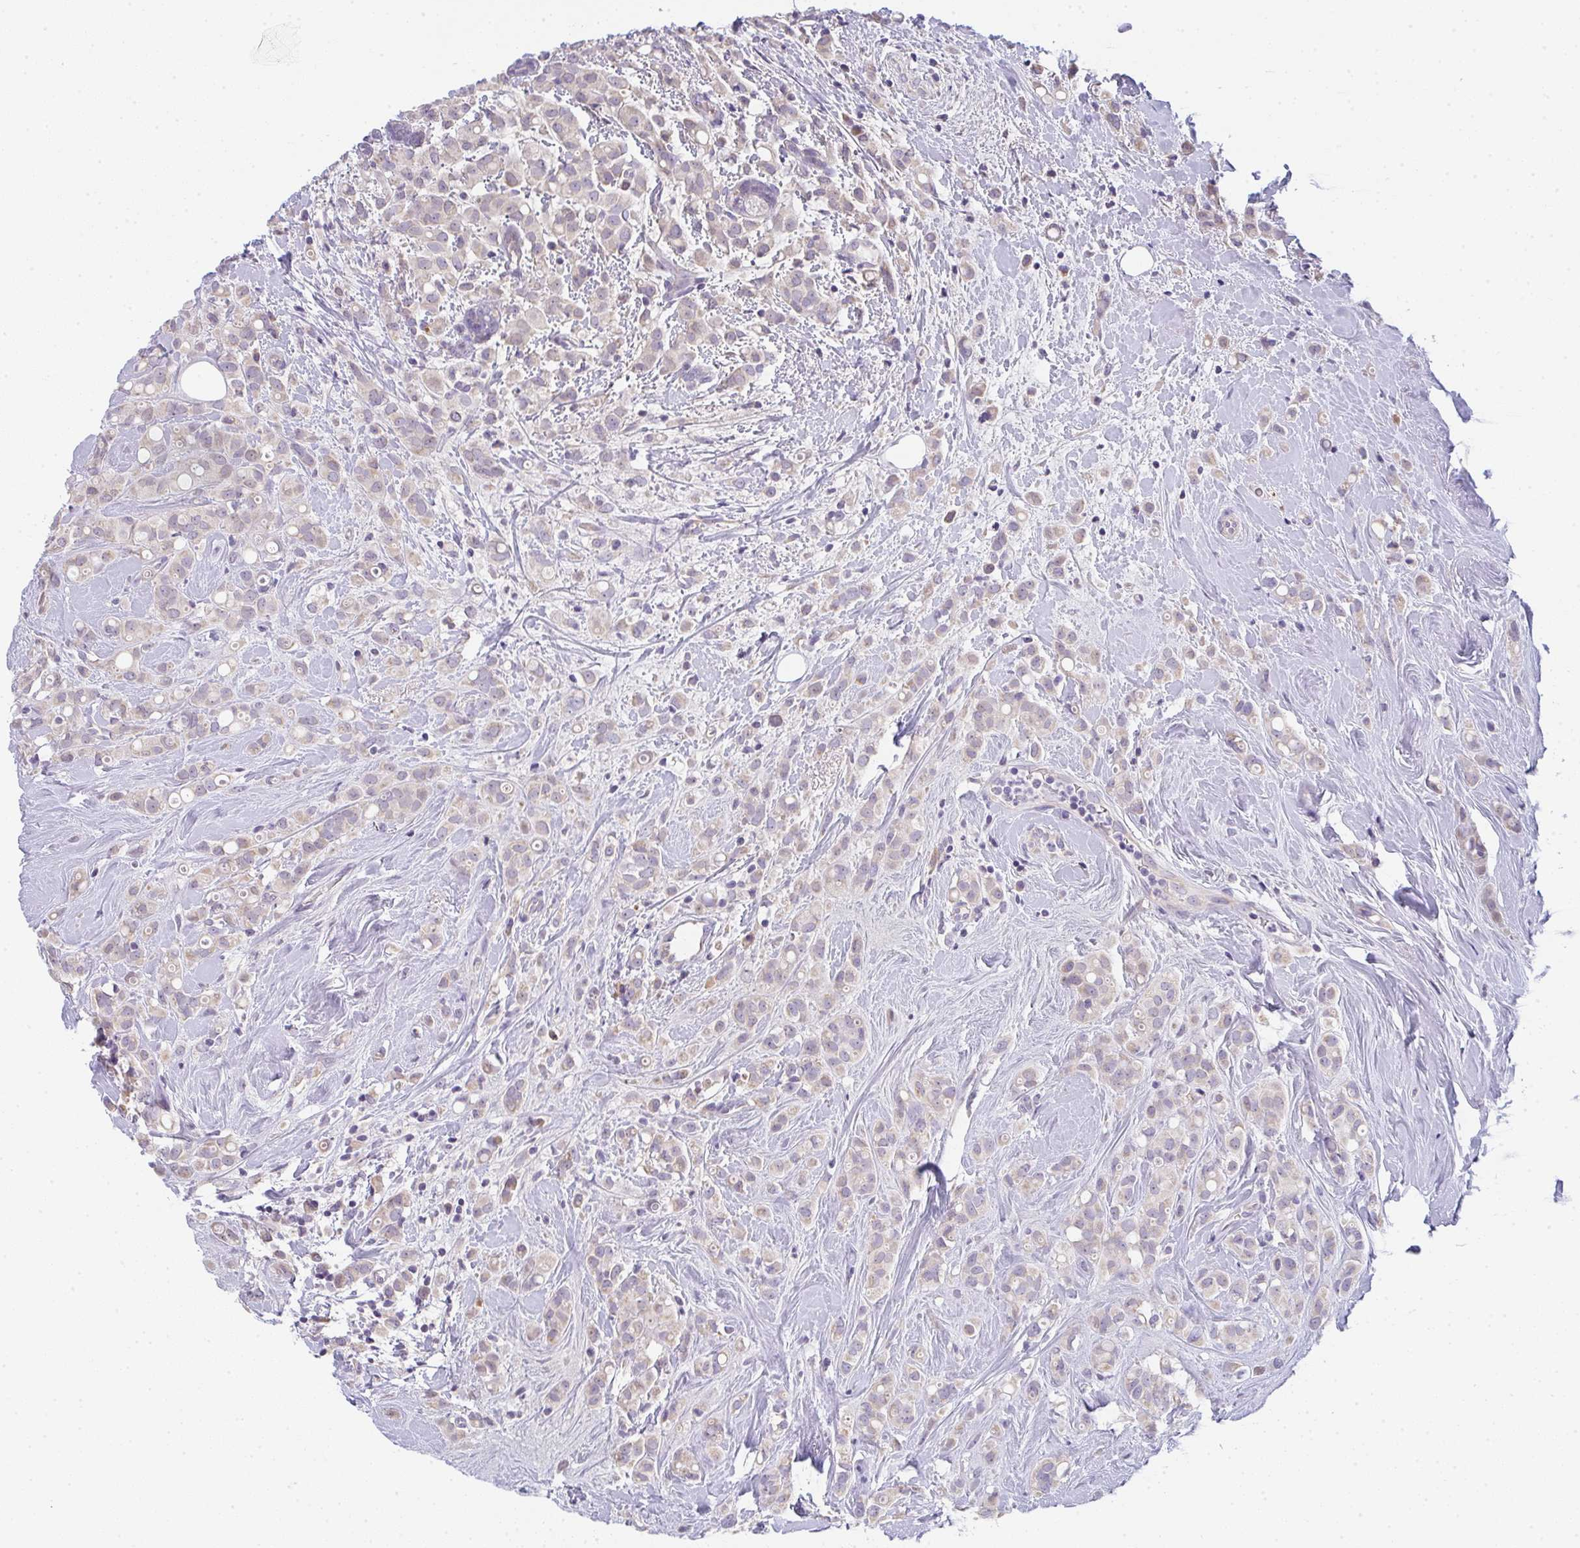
{"staining": {"intensity": "moderate", "quantity": ">75%", "location": "cytoplasmic/membranous"}, "tissue": "breast cancer", "cell_type": "Tumor cells", "image_type": "cancer", "snomed": [{"axis": "morphology", "description": "Lobular carcinoma"}, {"axis": "topography", "description": "Breast"}], "caption": "The photomicrograph displays a brown stain indicating the presence of a protein in the cytoplasmic/membranous of tumor cells in lobular carcinoma (breast). (IHC, brightfield microscopy, high magnification).", "gene": "CACNA1S", "patient": {"sex": "female", "age": 68}}